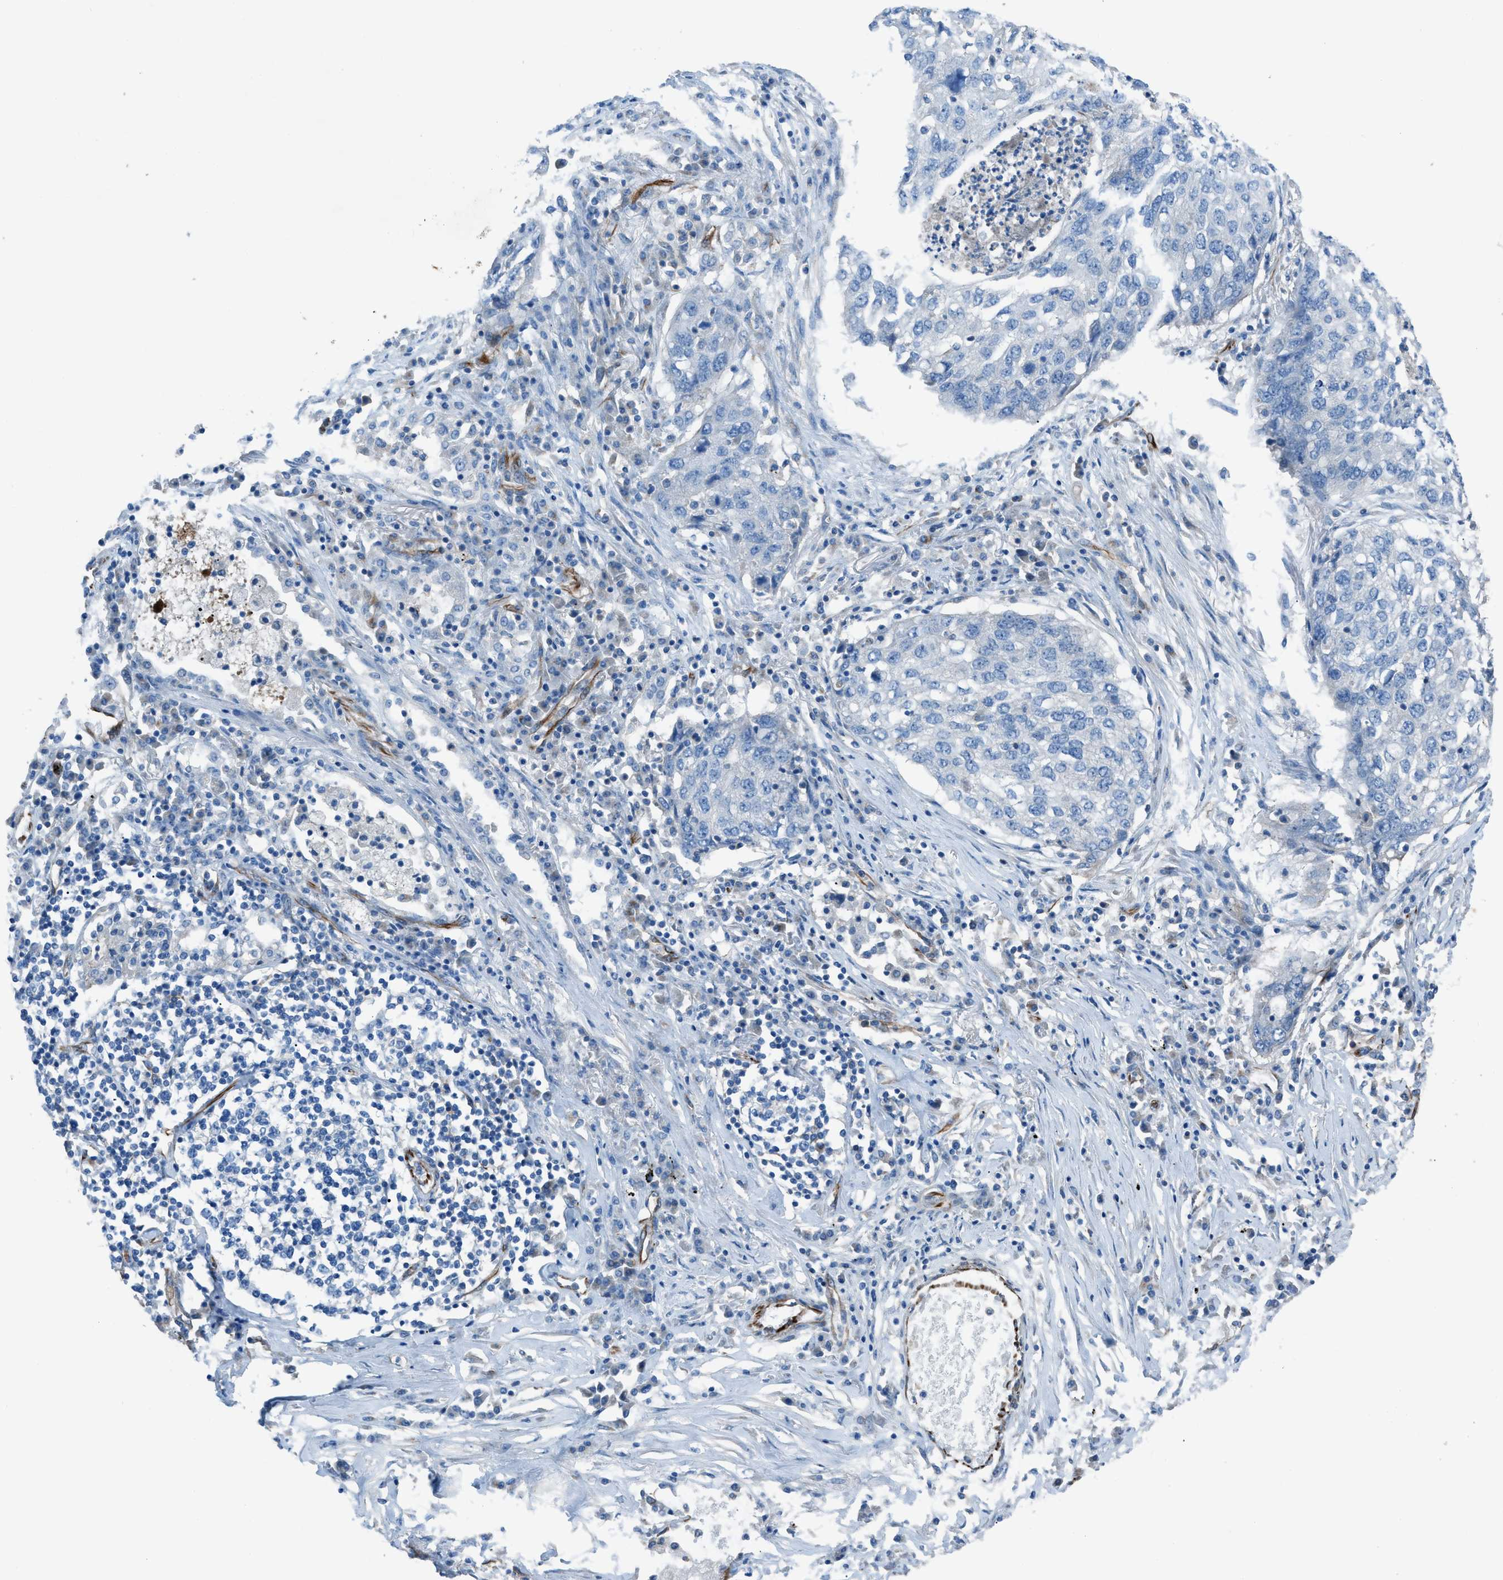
{"staining": {"intensity": "negative", "quantity": "none", "location": "none"}, "tissue": "lung cancer", "cell_type": "Tumor cells", "image_type": "cancer", "snomed": [{"axis": "morphology", "description": "Squamous cell carcinoma, NOS"}, {"axis": "topography", "description": "Lung"}], "caption": "Protein analysis of squamous cell carcinoma (lung) shows no significant staining in tumor cells. Brightfield microscopy of immunohistochemistry stained with DAB (3,3'-diaminobenzidine) (brown) and hematoxylin (blue), captured at high magnification.", "gene": "CABP7", "patient": {"sex": "female", "age": 63}}